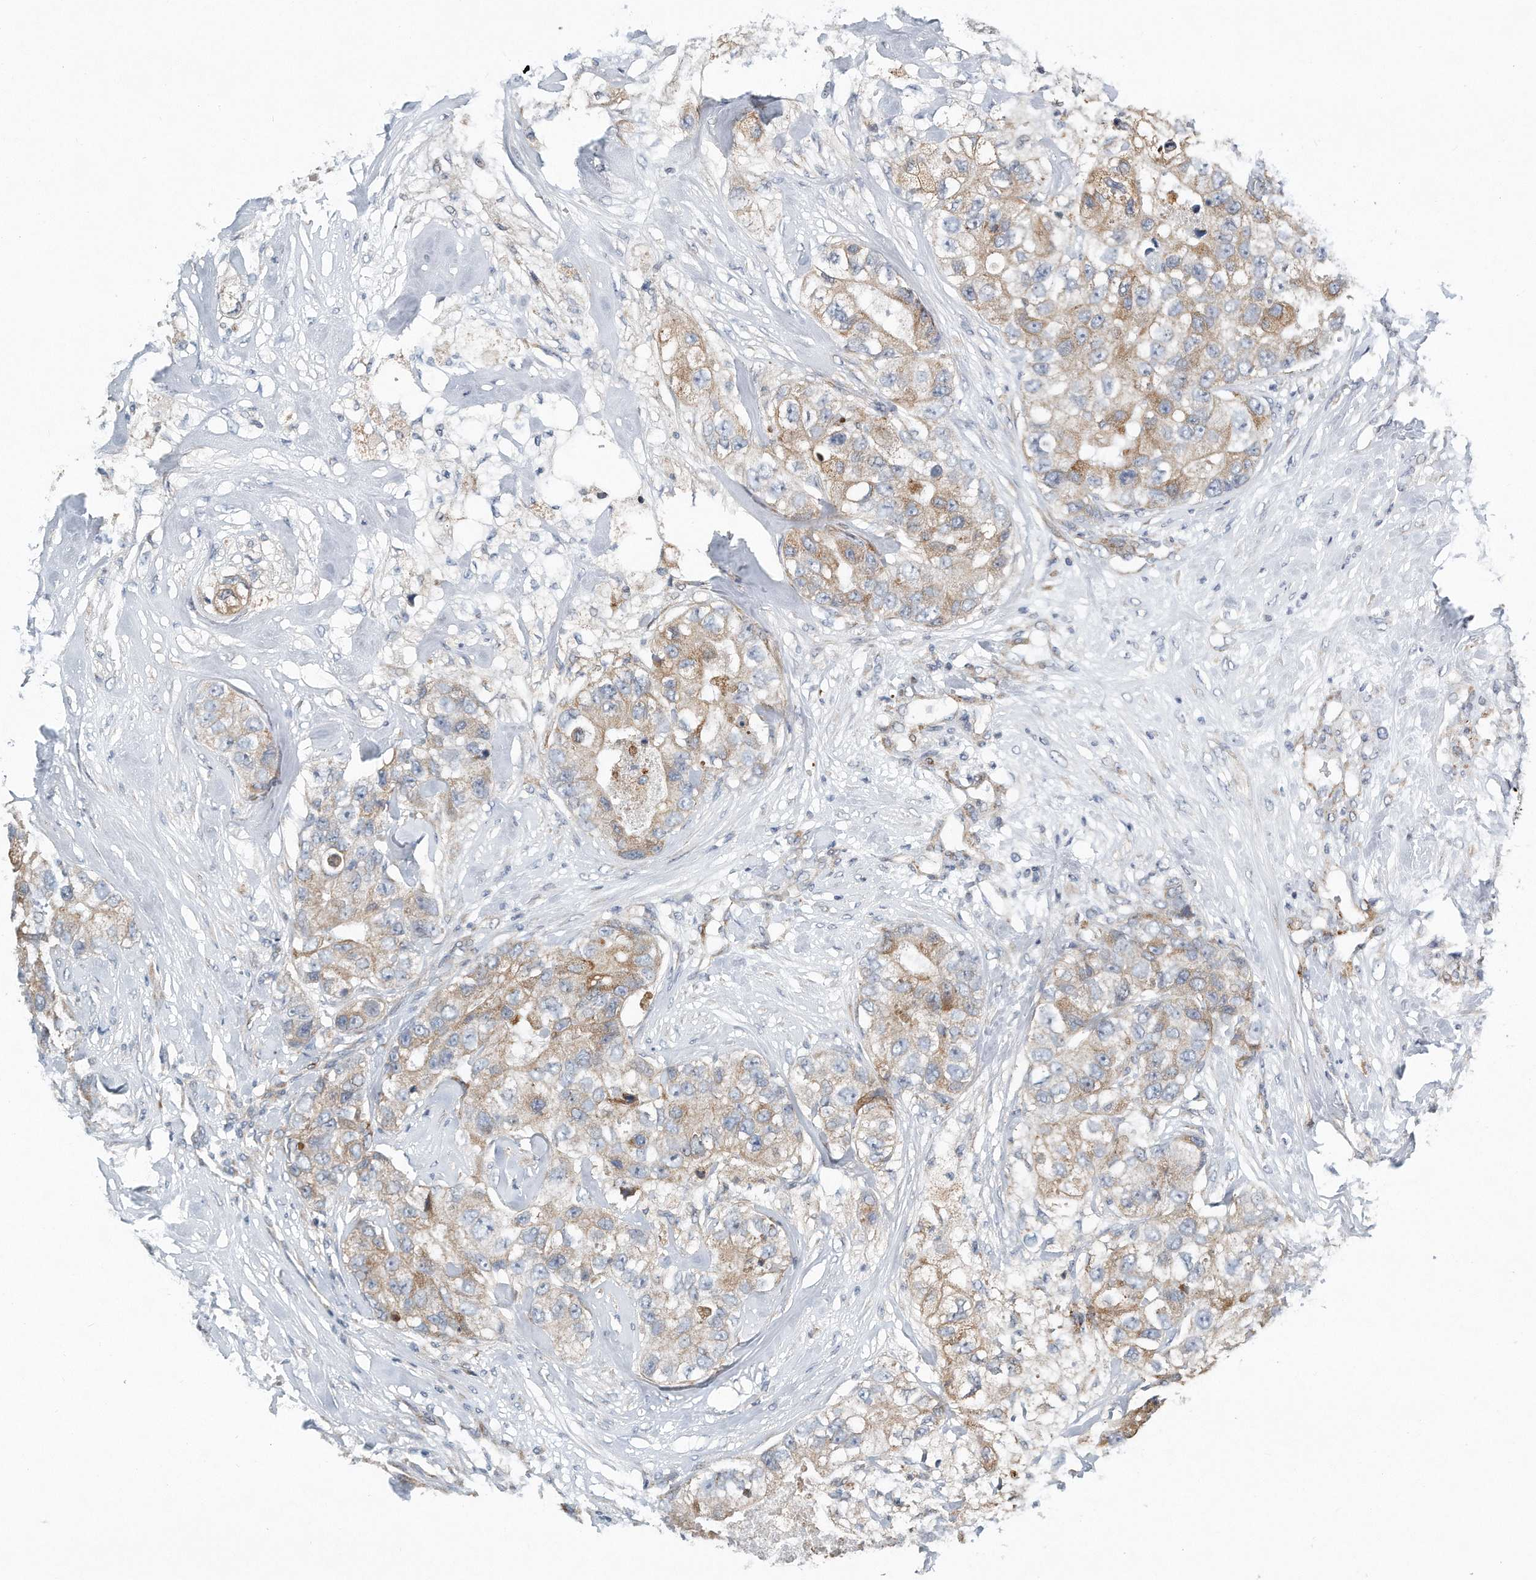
{"staining": {"intensity": "weak", "quantity": ">75%", "location": "cytoplasmic/membranous"}, "tissue": "breast cancer", "cell_type": "Tumor cells", "image_type": "cancer", "snomed": [{"axis": "morphology", "description": "Duct carcinoma"}, {"axis": "topography", "description": "Breast"}], "caption": "DAB (3,3'-diaminobenzidine) immunohistochemical staining of invasive ductal carcinoma (breast) displays weak cytoplasmic/membranous protein staining in approximately >75% of tumor cells.", "gene": "VLDLR", "patient": {"sex": "female", "age": 62}}